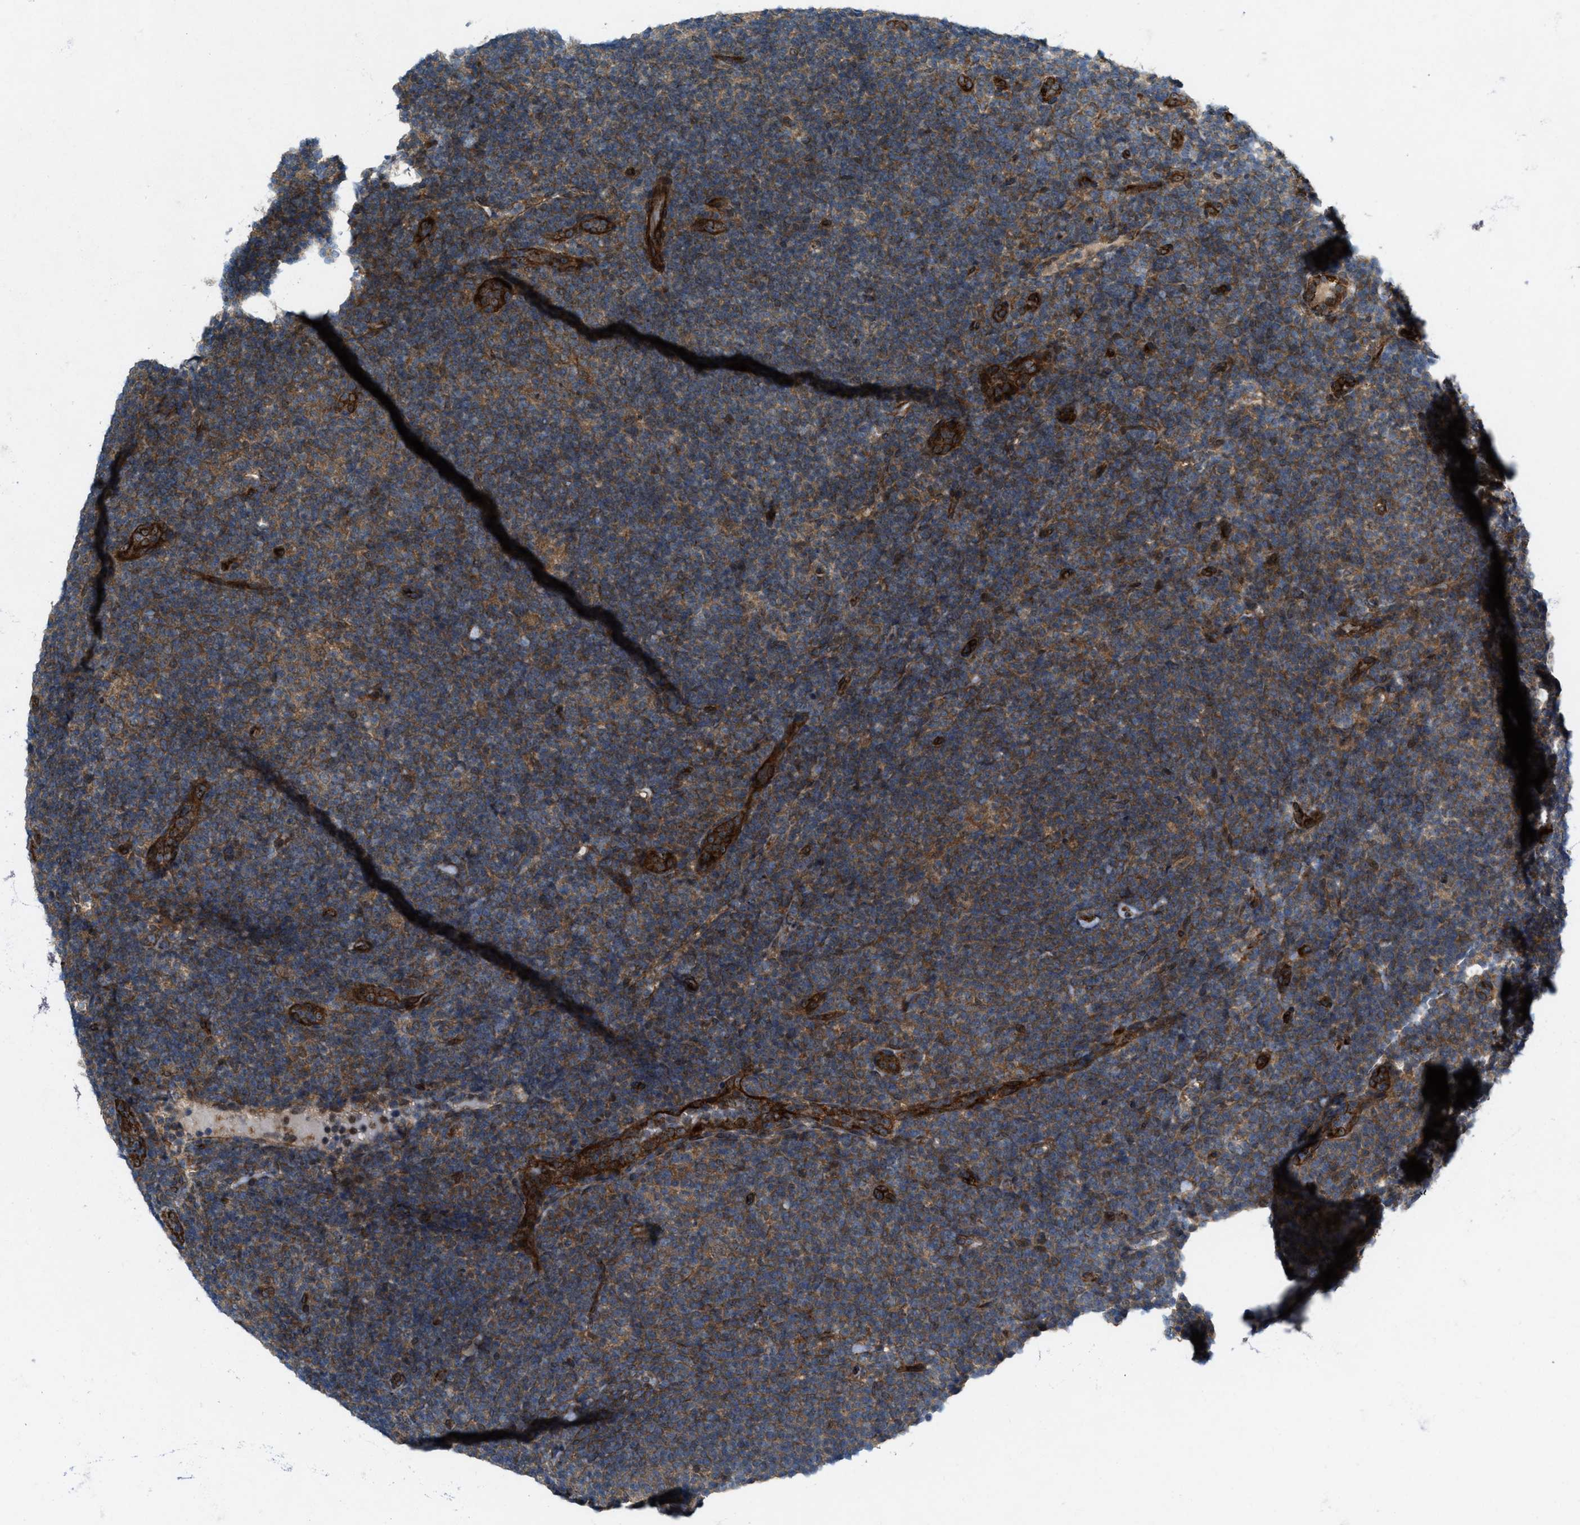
{"staining": {"intensity": "moderate", "quantity": ">75%", "location": "cytoplasmic/membranous"}, "tissue": "lymphoma", "cell_type": "Tumor cells", "image_type": "cancer", "snomed": [{"axis": "morphology", "description": "Hodgkin's disease, NOS"}, {"axis": "topography", "description": "Lymph node"}], "caption": "Hodgkin's disease stained with a brown dye reveals moderate cytoplasmic/membranous positive positivity in approximately >75% of tumor cells.", "gene": "URGCP", "patient": {"sex": "female", "age": 57}}